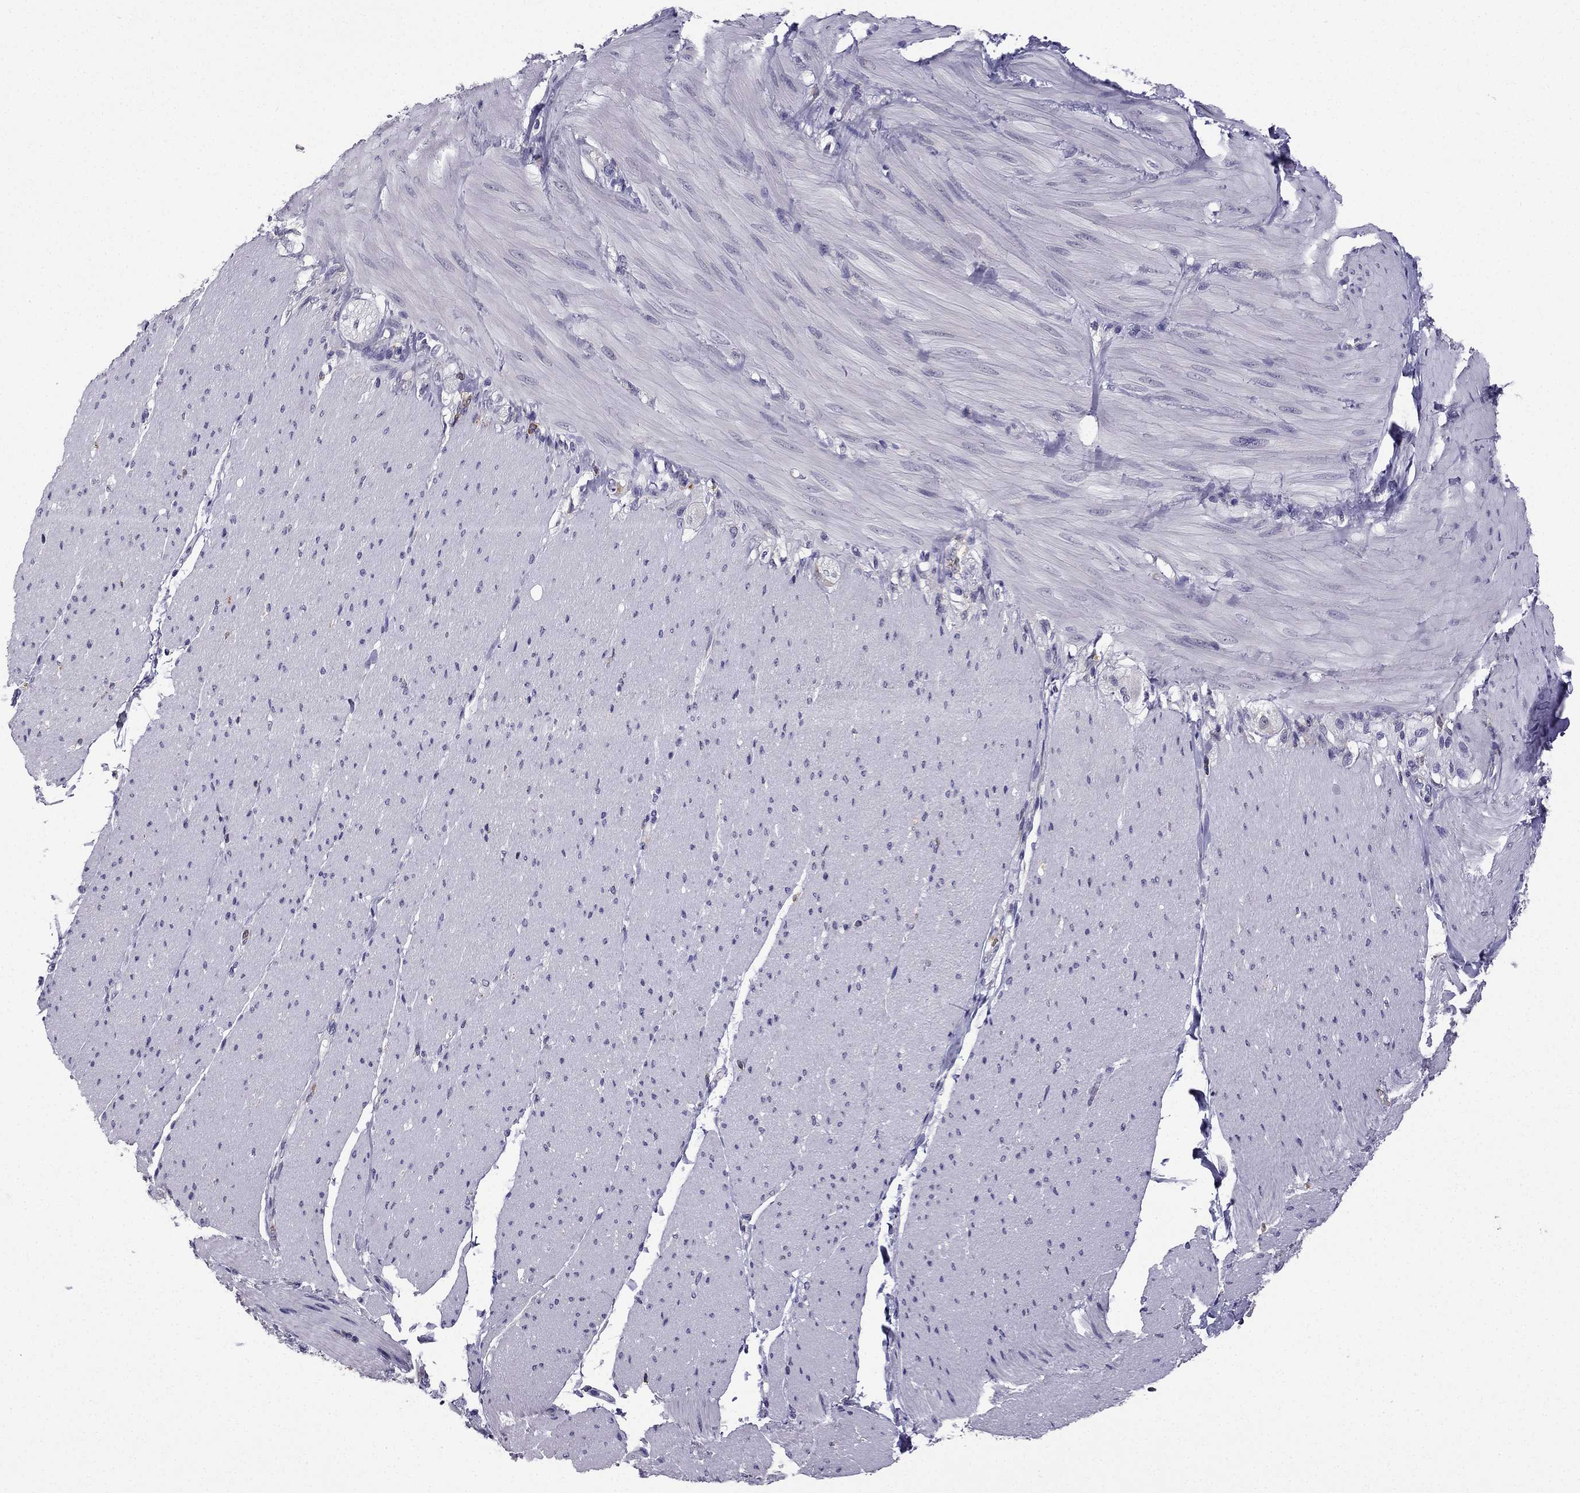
{"staining": {"intensity": "negative", "quantity": "none", "location": "none"}, "tissue": "adipose tissue", "cell_type": "Adipocytes", "image_type": "normal", "snomed": [{"axis": "morphology", "description": "Normal tissue, NOS"}, {"axis": "topography", "description": "Smooth muscle"}, {"axis": "topography", "description": "Duodenum"}, {"axis": "topography", "description": "Peripheral nerve tissue"}], "caption": "Immunohistochemical staining of normal human adipose tissue shows no significant staining in adipocytes. Brightfield microscopy of IHC stained with DAB (brown) and hematoxylin (blue), captured at high magnification.", "gene": "CCK", "patient": {"sex": "female", "age": 61}}